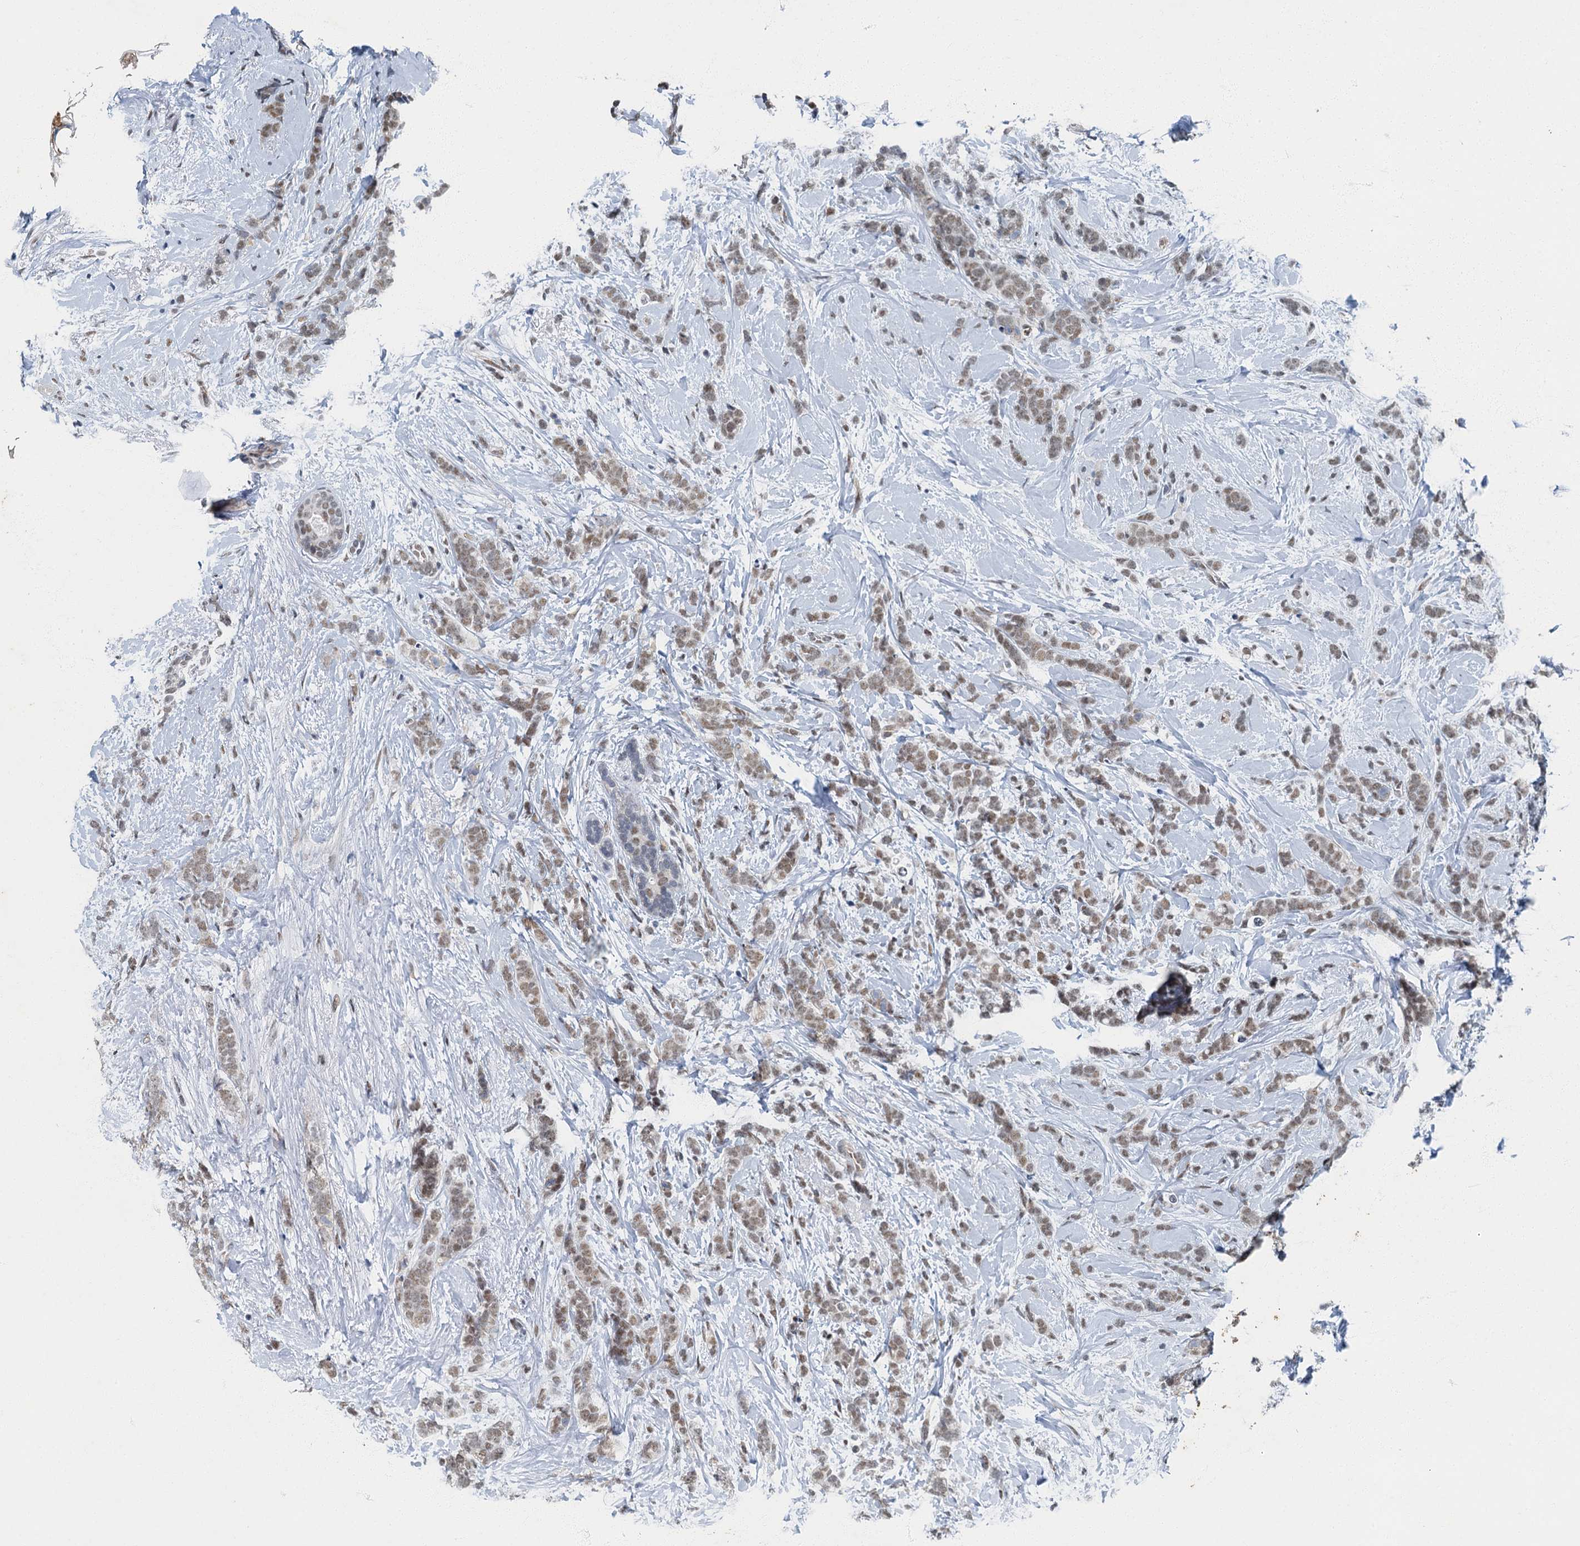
{"staining": {"intensity": "weak", "quantity": ">75%", "location": "nuclear"}, "tissue": "breast cancer", "cell_type": "Tumor cells", "image_type": "cancer", "snomed": [{"axis": "morphology", "description": "Lobular carcinoma"}, {"axis": "topography", "description": "Breast"}], "caption": "This is a micrograph of IHC staining of breast lobular carcinoma, which shows weak positivity in the nuclear of tumor cells.", "gene": "GADL1", "patient": {"sex": "female", "age": 58}}